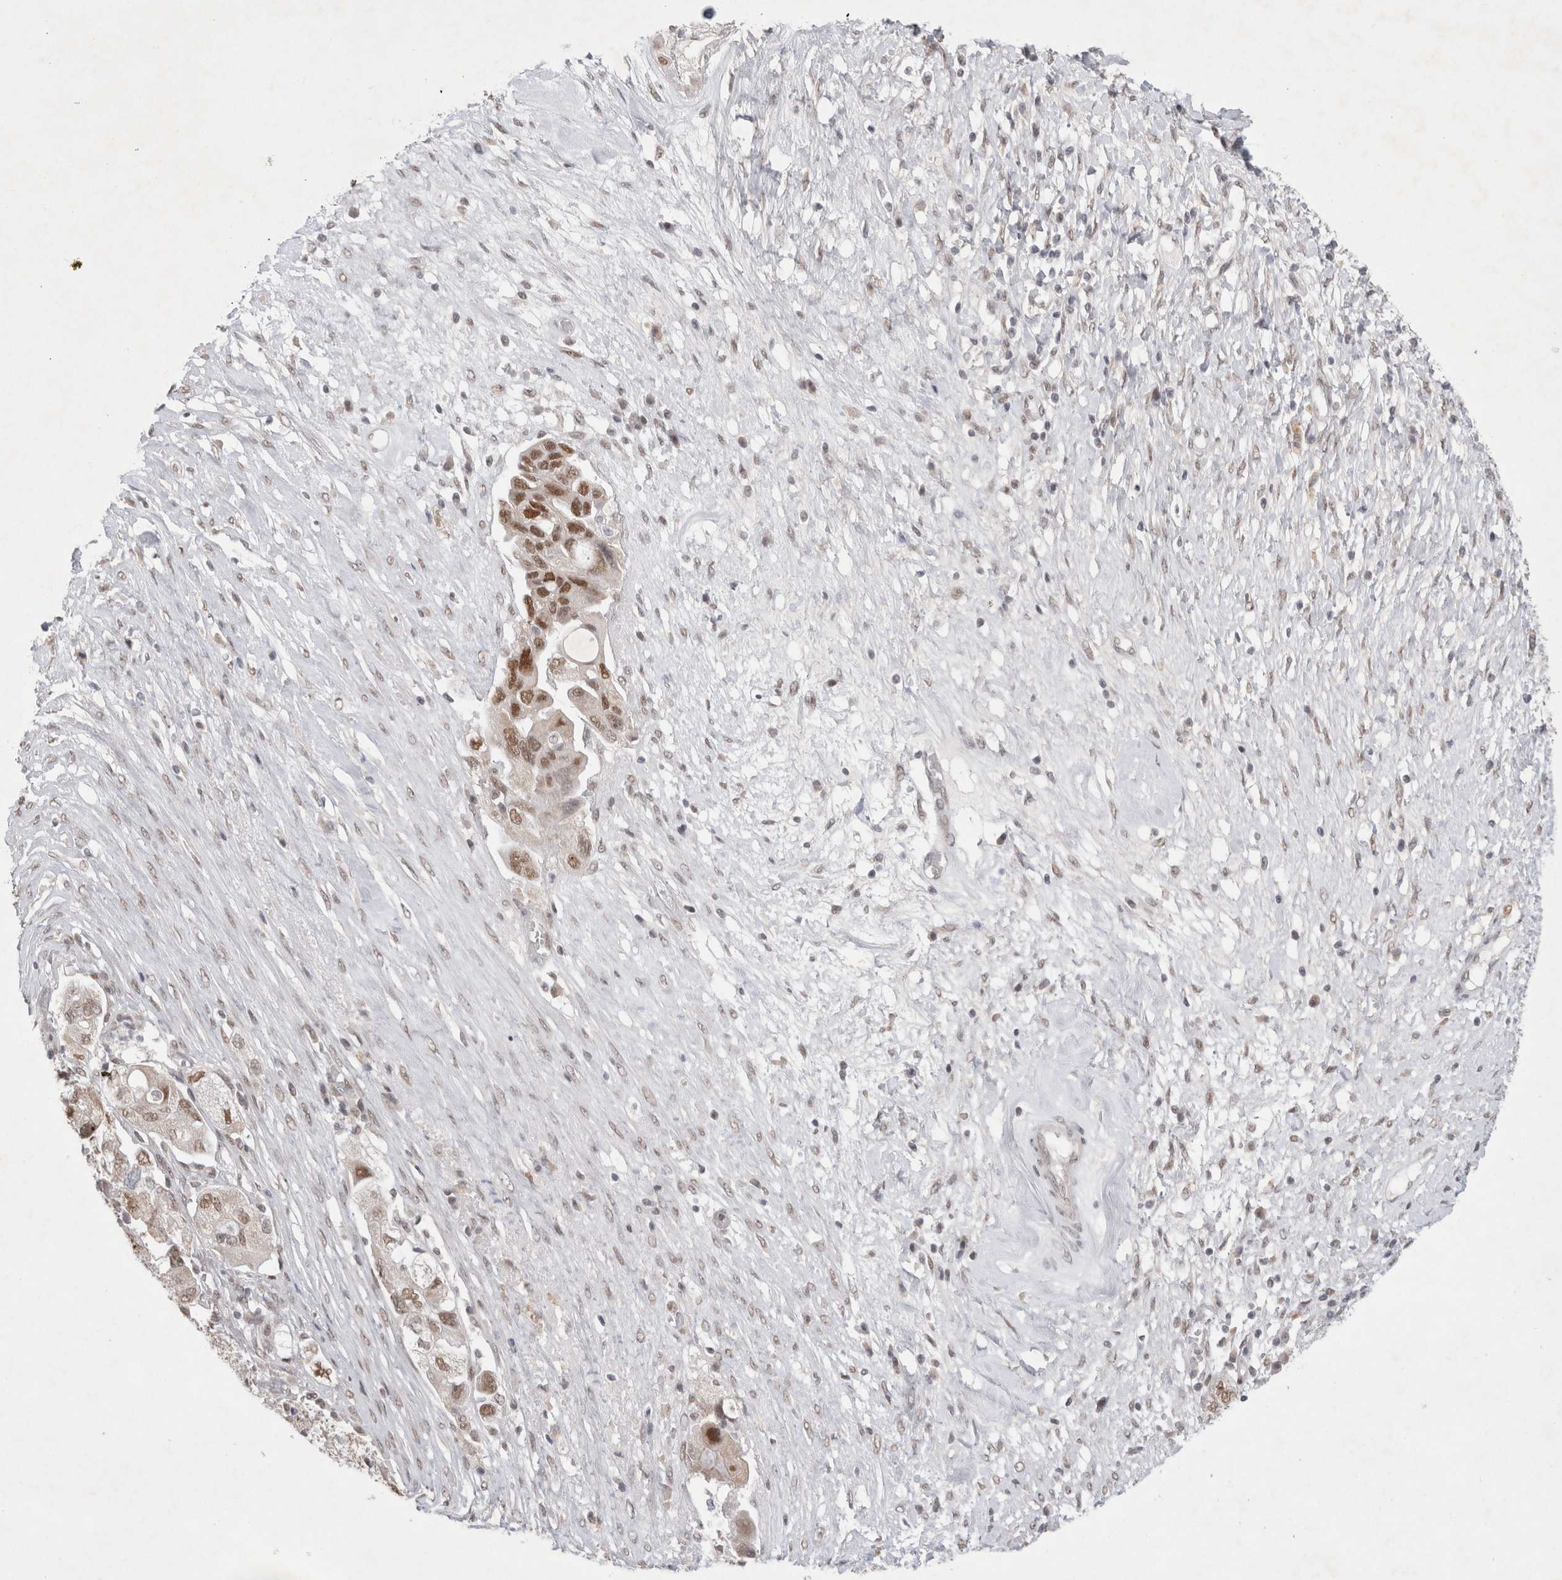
{"staining": {"intensity": "moderate", "quantity": ">75%", "location": "nuclear"}, "tissue": "ovarian cancer", "cell_type": "Tumor cells", "image_type": "cancer", "snomed": [{"axis": "morphology", "description": "Carcinoma, NOS"}, {"axis": "morphology", "description": "Cystadenocarcinoma, serous, NOS"}, {"axis": "topography", "description": "Ovary"}], "caption": "Carcinoma (ovarian) stained with a protein marker shows moderate staining in tumor cells.", "gene": "RECQL4", "patient": {"sex": "female", "age": 69}}